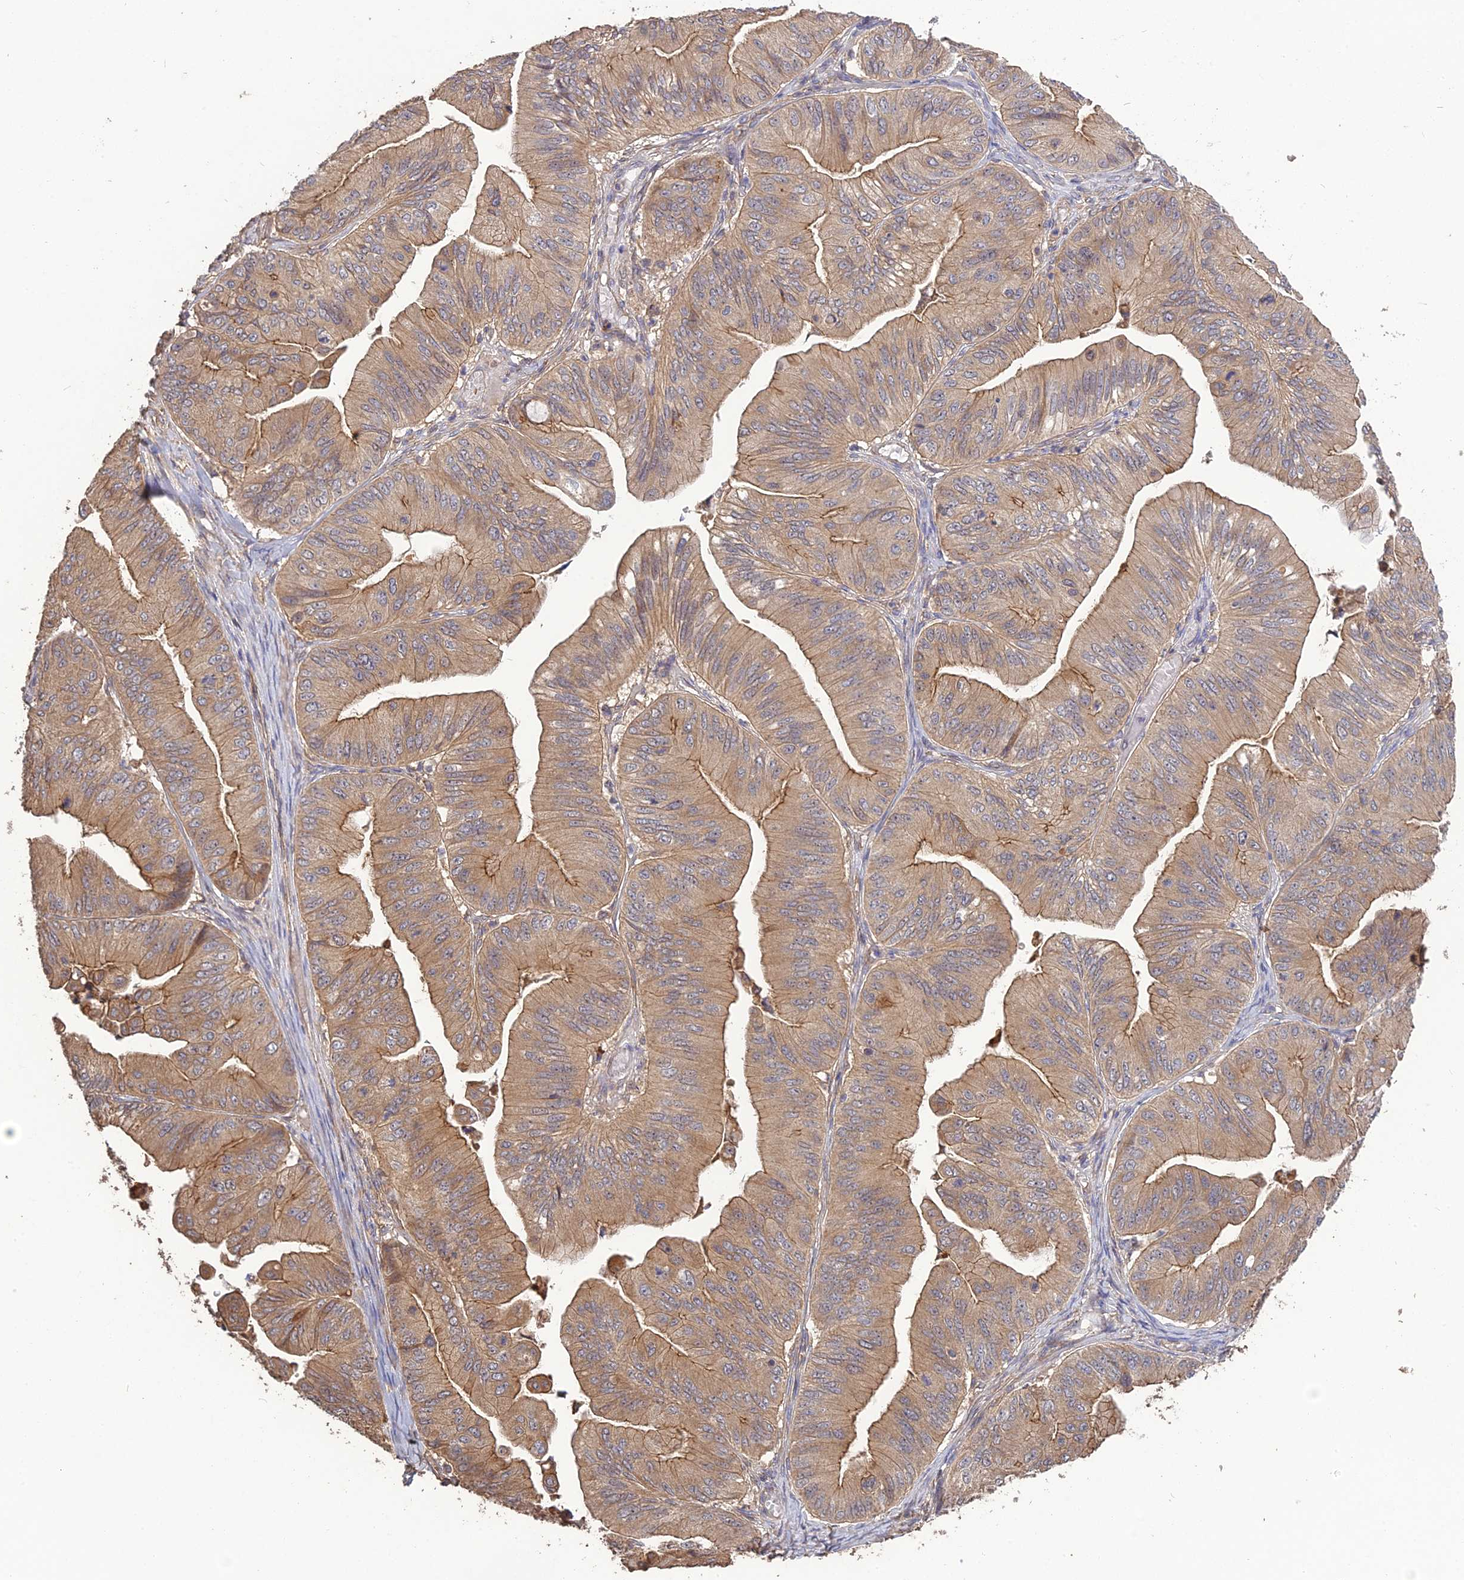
{"staining": {"intensity": "moderate", "quantity": ">75%", "location": "cytoplasmic/membranous"}, "tissue": "ovarian cancer", "cell_type": "Tumor cells", "image_type": "cancer", "snomed": [{"axis": "morphology", "description": "Cystadenocarcinoma, mucinous, NOS"}, {"axis": "topography", "description": "Ovary"}], "caption": "Immunohistochemistry of human mucinous cystadenocarcinoma (ovarian) exhibits medium levels of moderate cytoplasmic/membranous staining in about >75% of tumor cells. (Brightfield microscopy of DAB IHC at high magnification).", "gene": "ARHGAP40", "patient": {"sex": "female", "age": 61}}